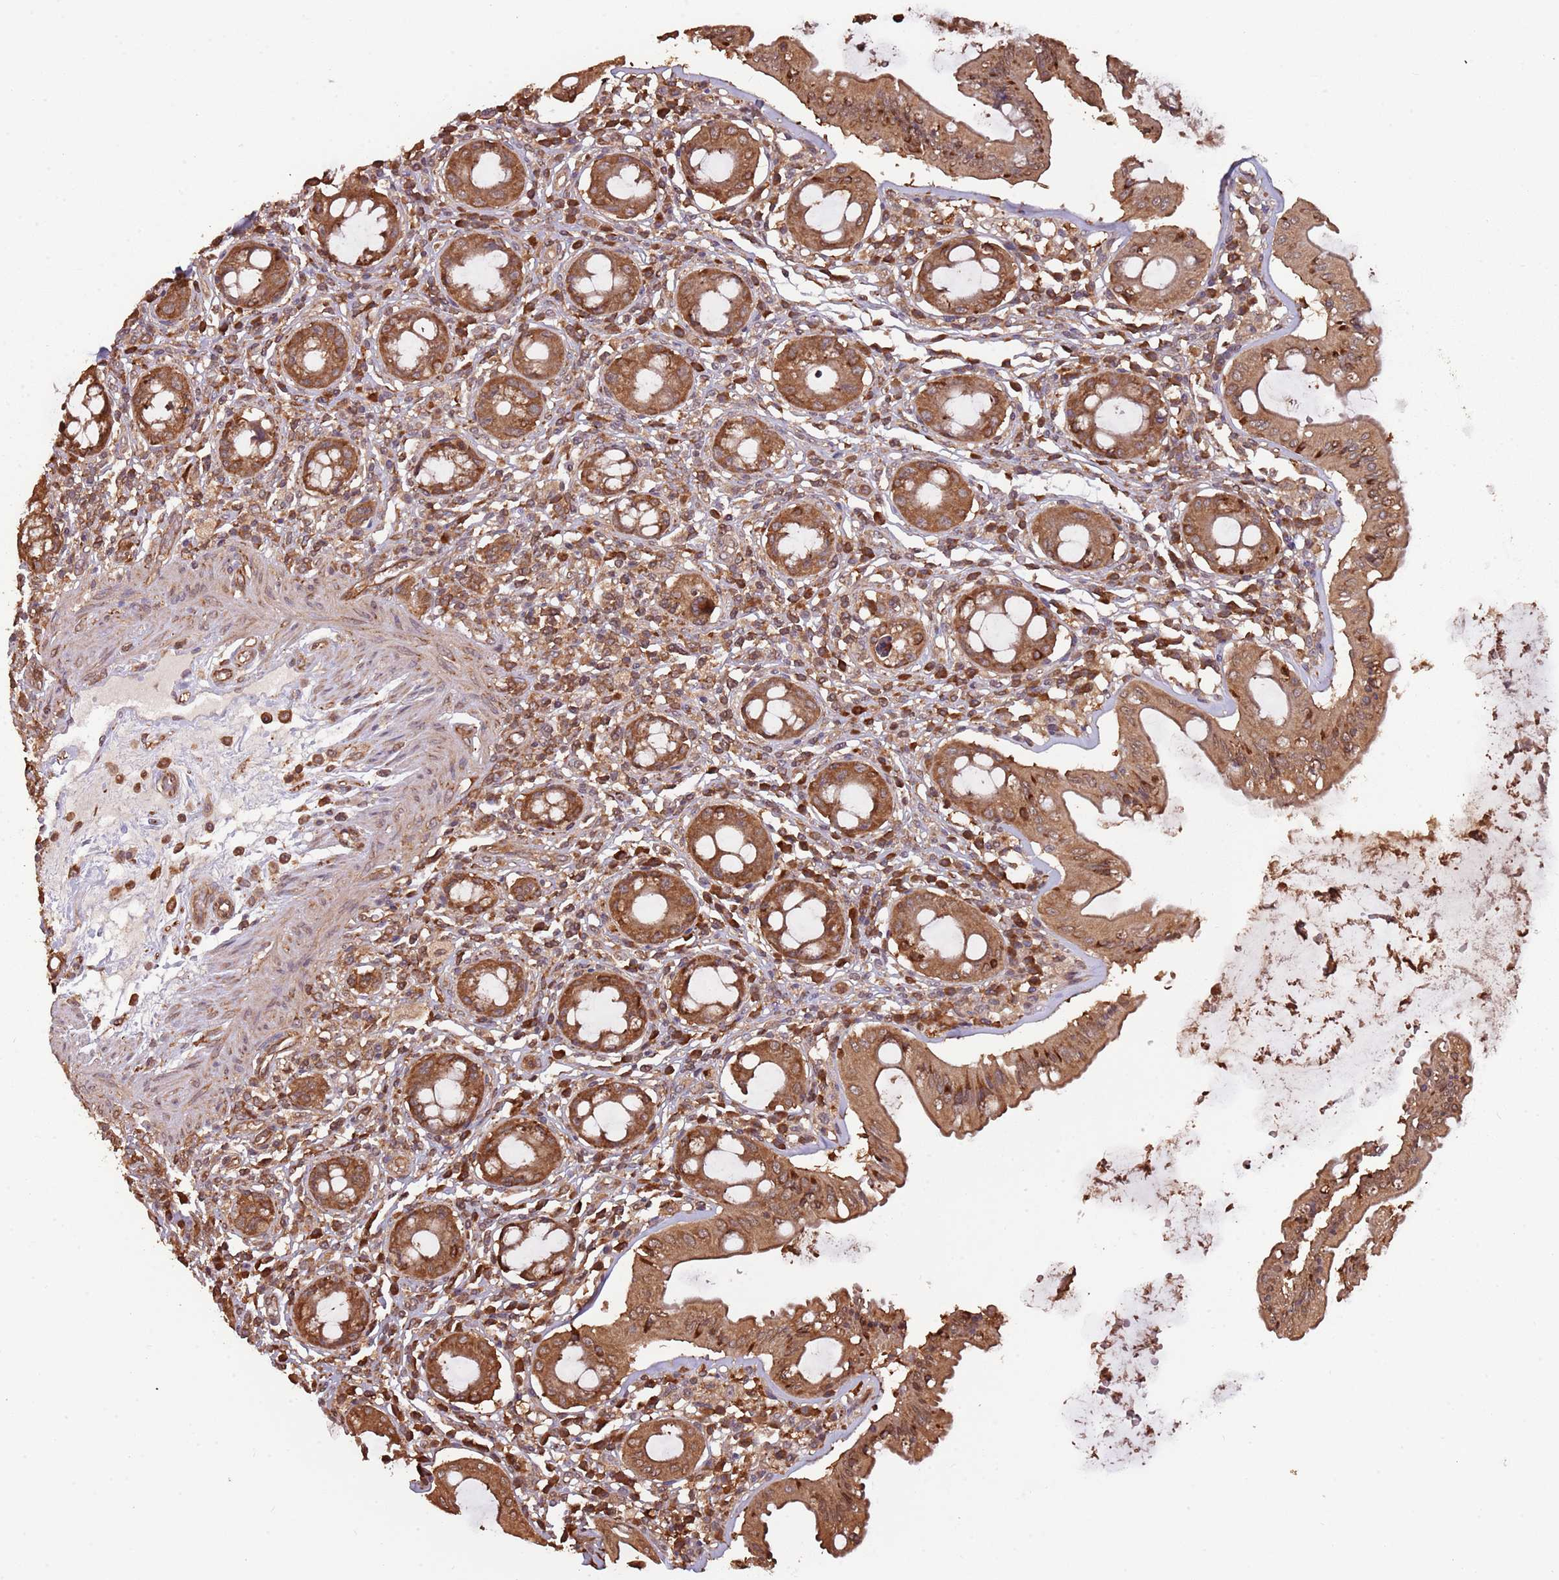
{"staining": {"intensity": "strong", "quantity": ">75%", "location": "cytoplasmic/membranous"}, "tissue": "rectum", "cell_type": "Glandular cells", "image_type": "normal", "snomed": [{"axis": "morphology", "description": "Normal tissue, NOS"}, {"axis": "topography", "description": "Rectum"}], "caption": "Strong cytoplasmic/membranous expression for a protein is seen in about >75% of glandular cells of unremarkable rectum using IHC.", "gene": "COG4", "patient": {"sex": "female", "age": 57}}